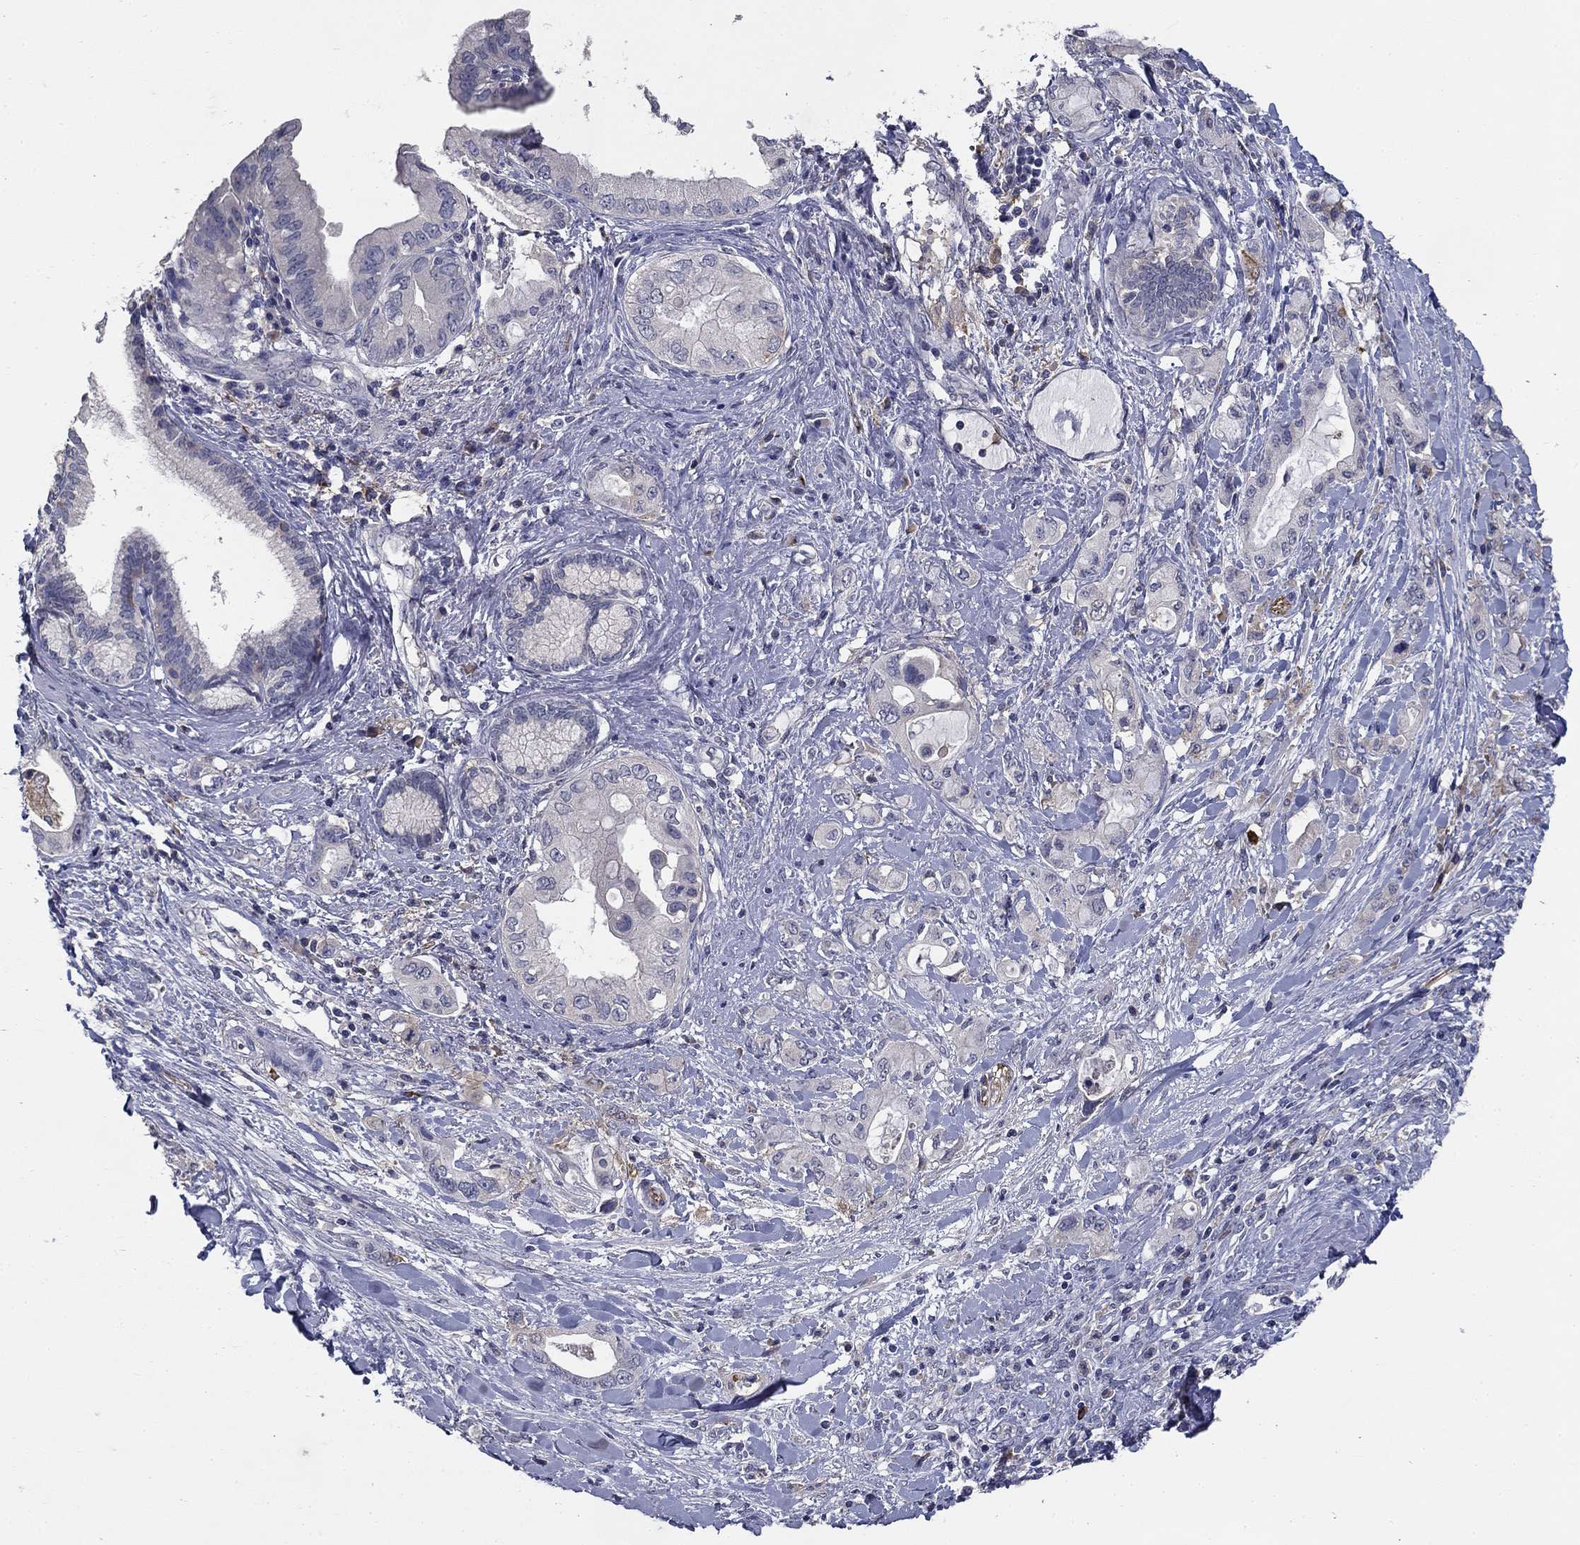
{"staining": {"intensity": "negative", "quantity": "none", "location": "none"}, "tissue": "pancreatic cancer", "cell_type": "Tumor cells", "image_type": "cancer", "snomed": [{"axis": "morphology", "description": "Adenocarcinoma, NOS"}, {"axis": "topography", "description": "Pancreas"}], "caption": "An IHC micrograph of pancreatic cancer (adenocarcinoma) is shown. There is no staining in tumor cells of pancreatic cancer (adenocarcinoma).", "gene": "CD274", "patient": {"sex": "female", "age": 56}}